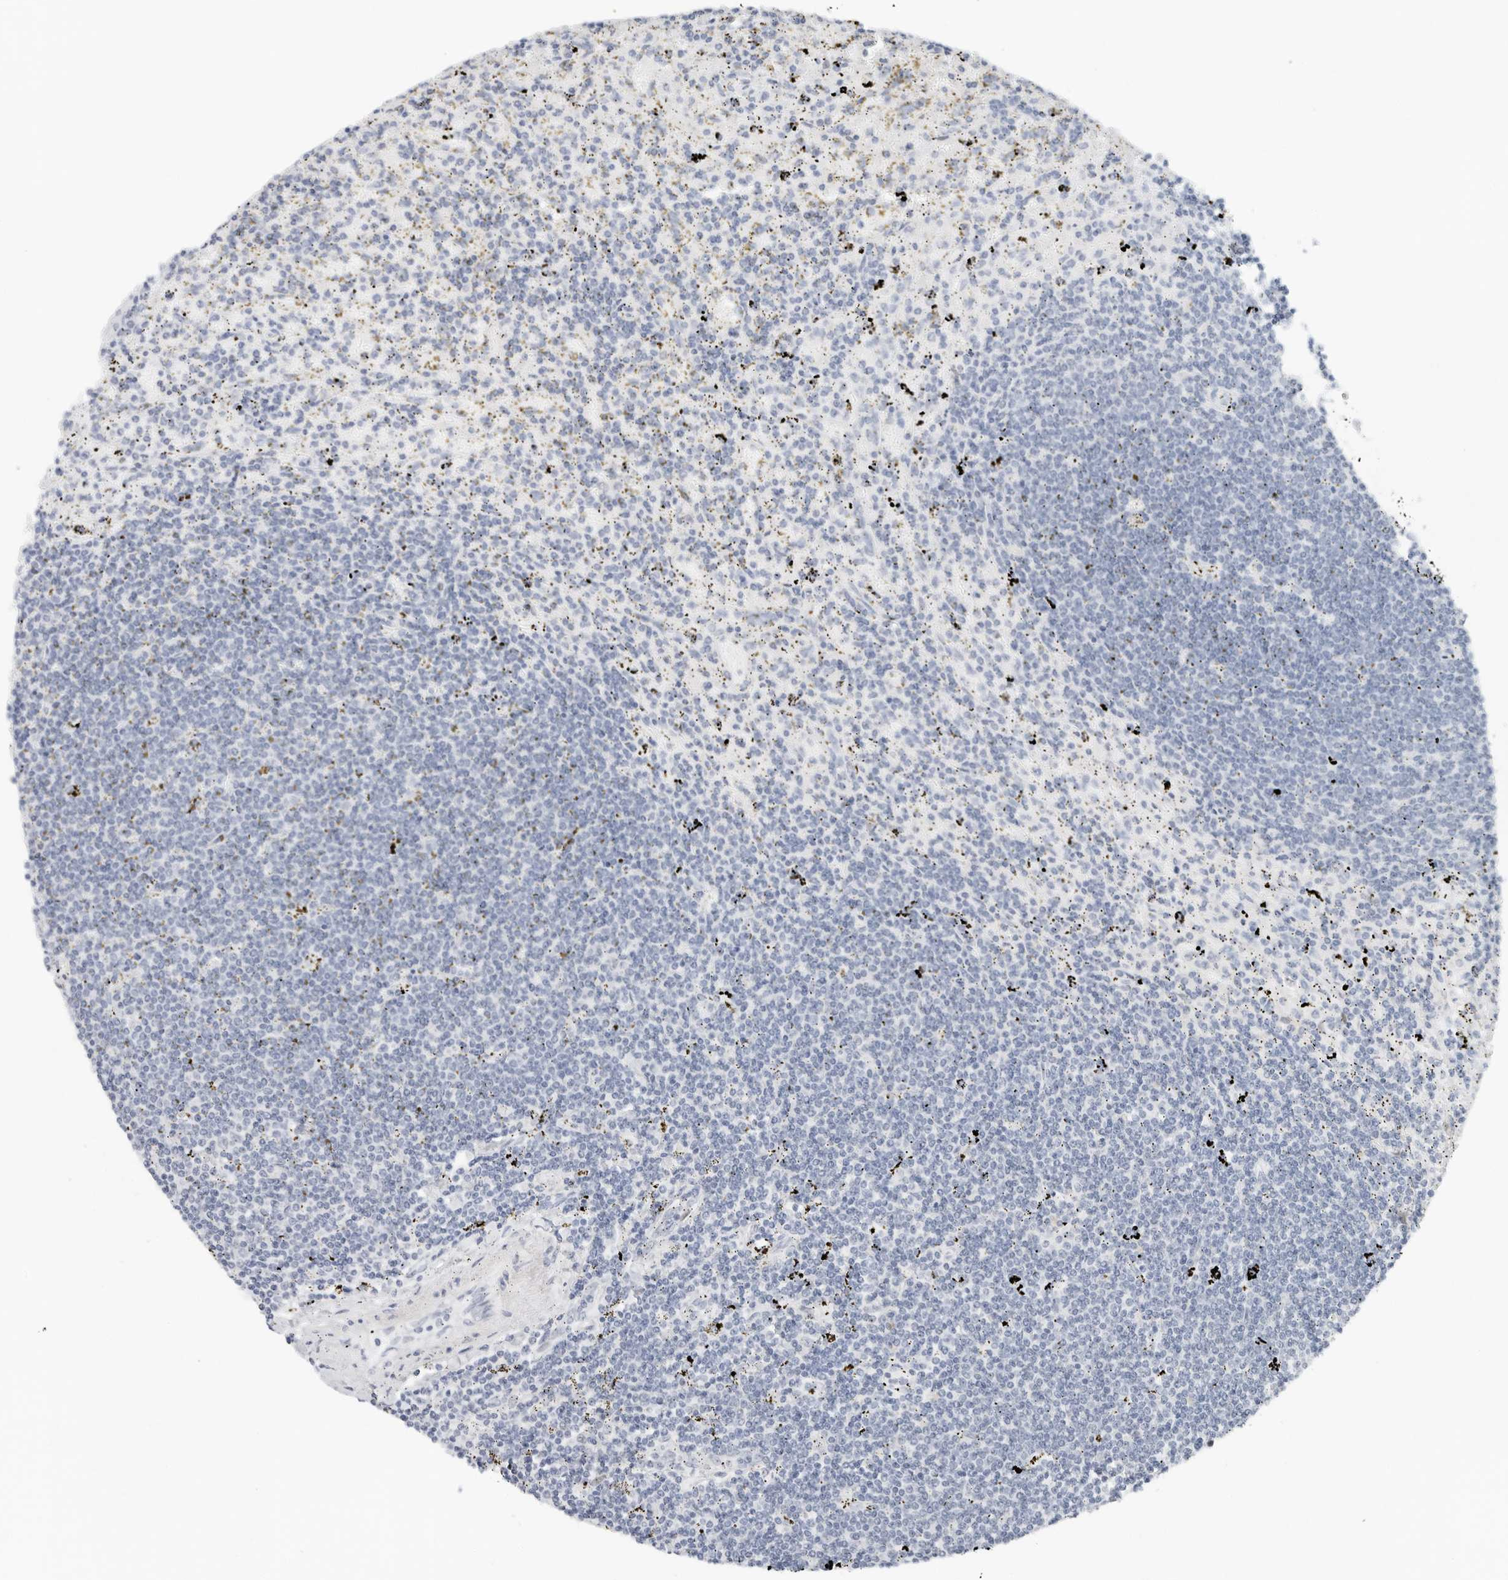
{"staining": {"intensity": "negative", "quantity": "none", "location": "none"}, "tissue": "lymphoma", "cell_type": "Tumor cells", "image_type": "cancer", "snomed": [{"axis": "morphology", "description": "Malignant lymphoma, non-Hodgkin's type, Low grade"}, {"axis": "topography", "description": "Spleen"}], "caption": "Immunohistochemical staining of lymphoma reveals no significant positivity in tumor cells.", "gene": "NTMT2", "patient": {"sex": "male", "age": 76}}